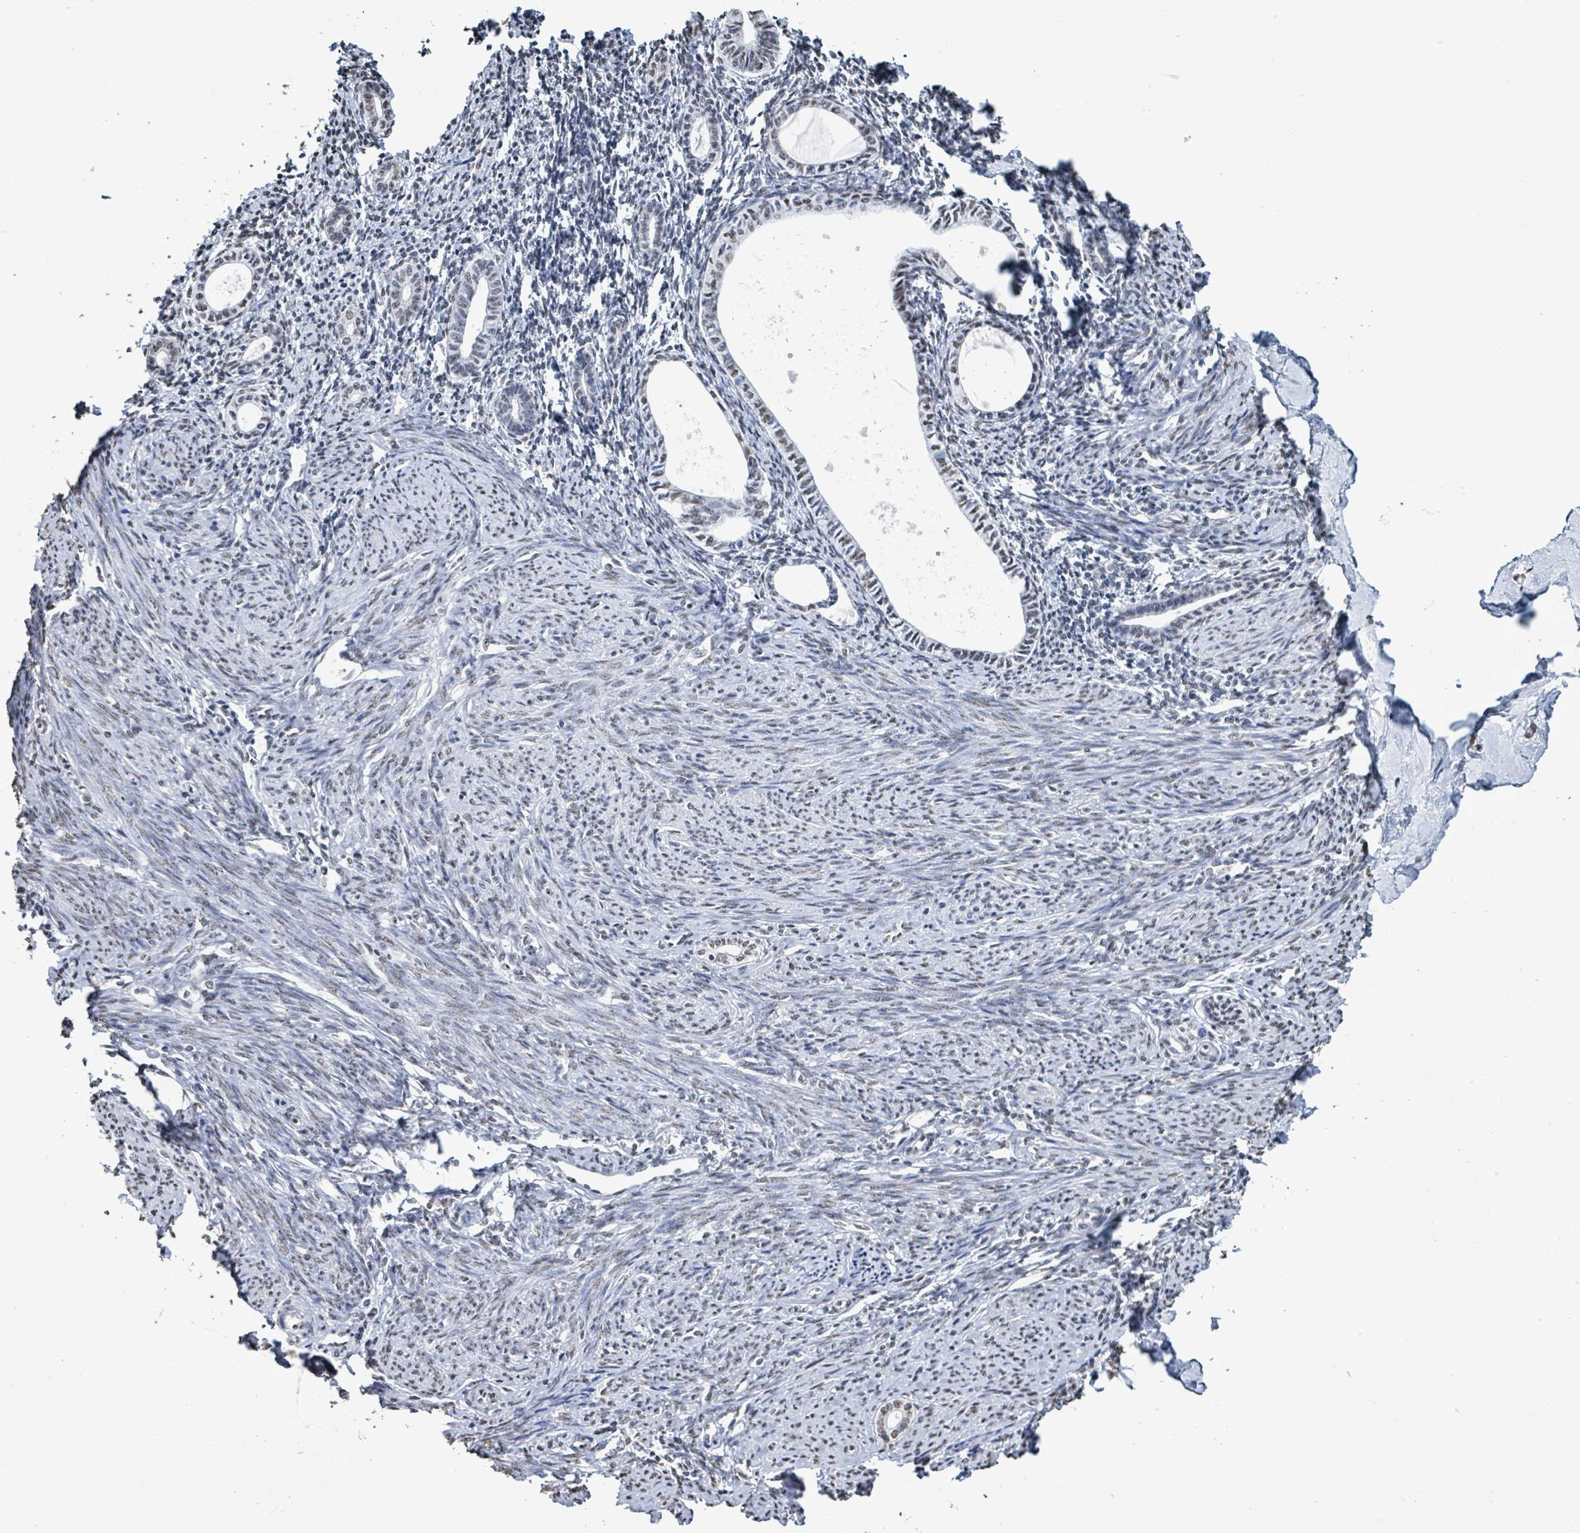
{"staining": {"intensity": "weak", "quantity": "25%-75%", "location": "nuclear"}, "tissue": "endometrium", "cell_type": "Cells in endometrial stroma", "image_type": "normal", "snomed": [{"axis": "morphology", "description": "Normal tissue, NOS"}, {"axis": "topography", "description": "Endometrium"}], "caption": "An image of endometrium stained for a protein exhibits weak nuclear brown staining in cells in endometrial stroma. The protein of interest is shown in brown color, while the nuclei are stained blue.", "gene": "SAMD14", "patient": {"sex": "female", "age": 63}}